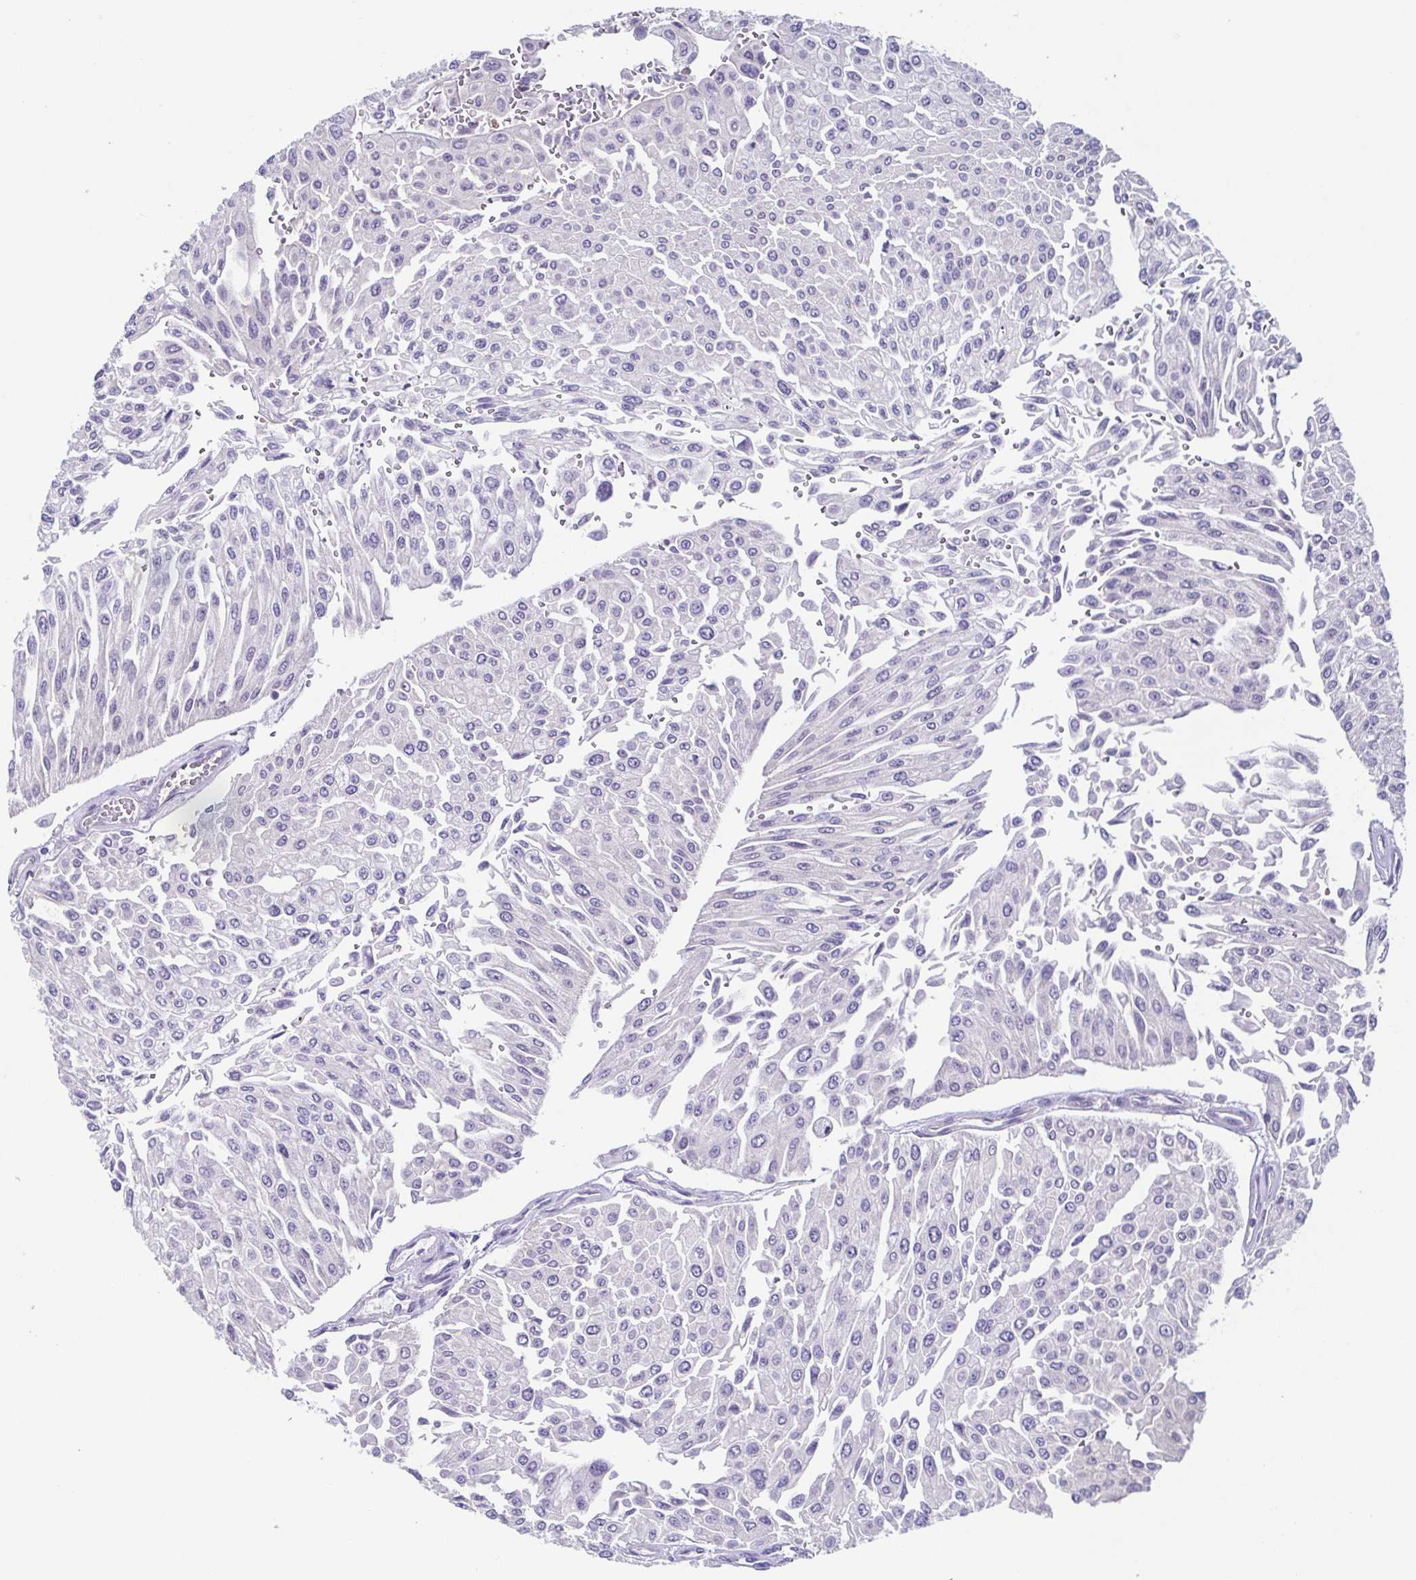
{"staining": {"intensity": "negative", "quantity": "none", "location": "none"}, "tissue": "urothelial cancer", "cell_type": "Tumor cells", "image_type": "cancer", "snomed": [{"axis": "morphology", "description": "Urothelial carcinoma, NOS"}, {"axis": "topography", "description": "Urinary bladder"}], "caption": "The image exhibits no significant expression in tumor cells of urothelial cancer.", "gene": "UBE2Q1", "patient": {"sex": "male", "age": 67}}